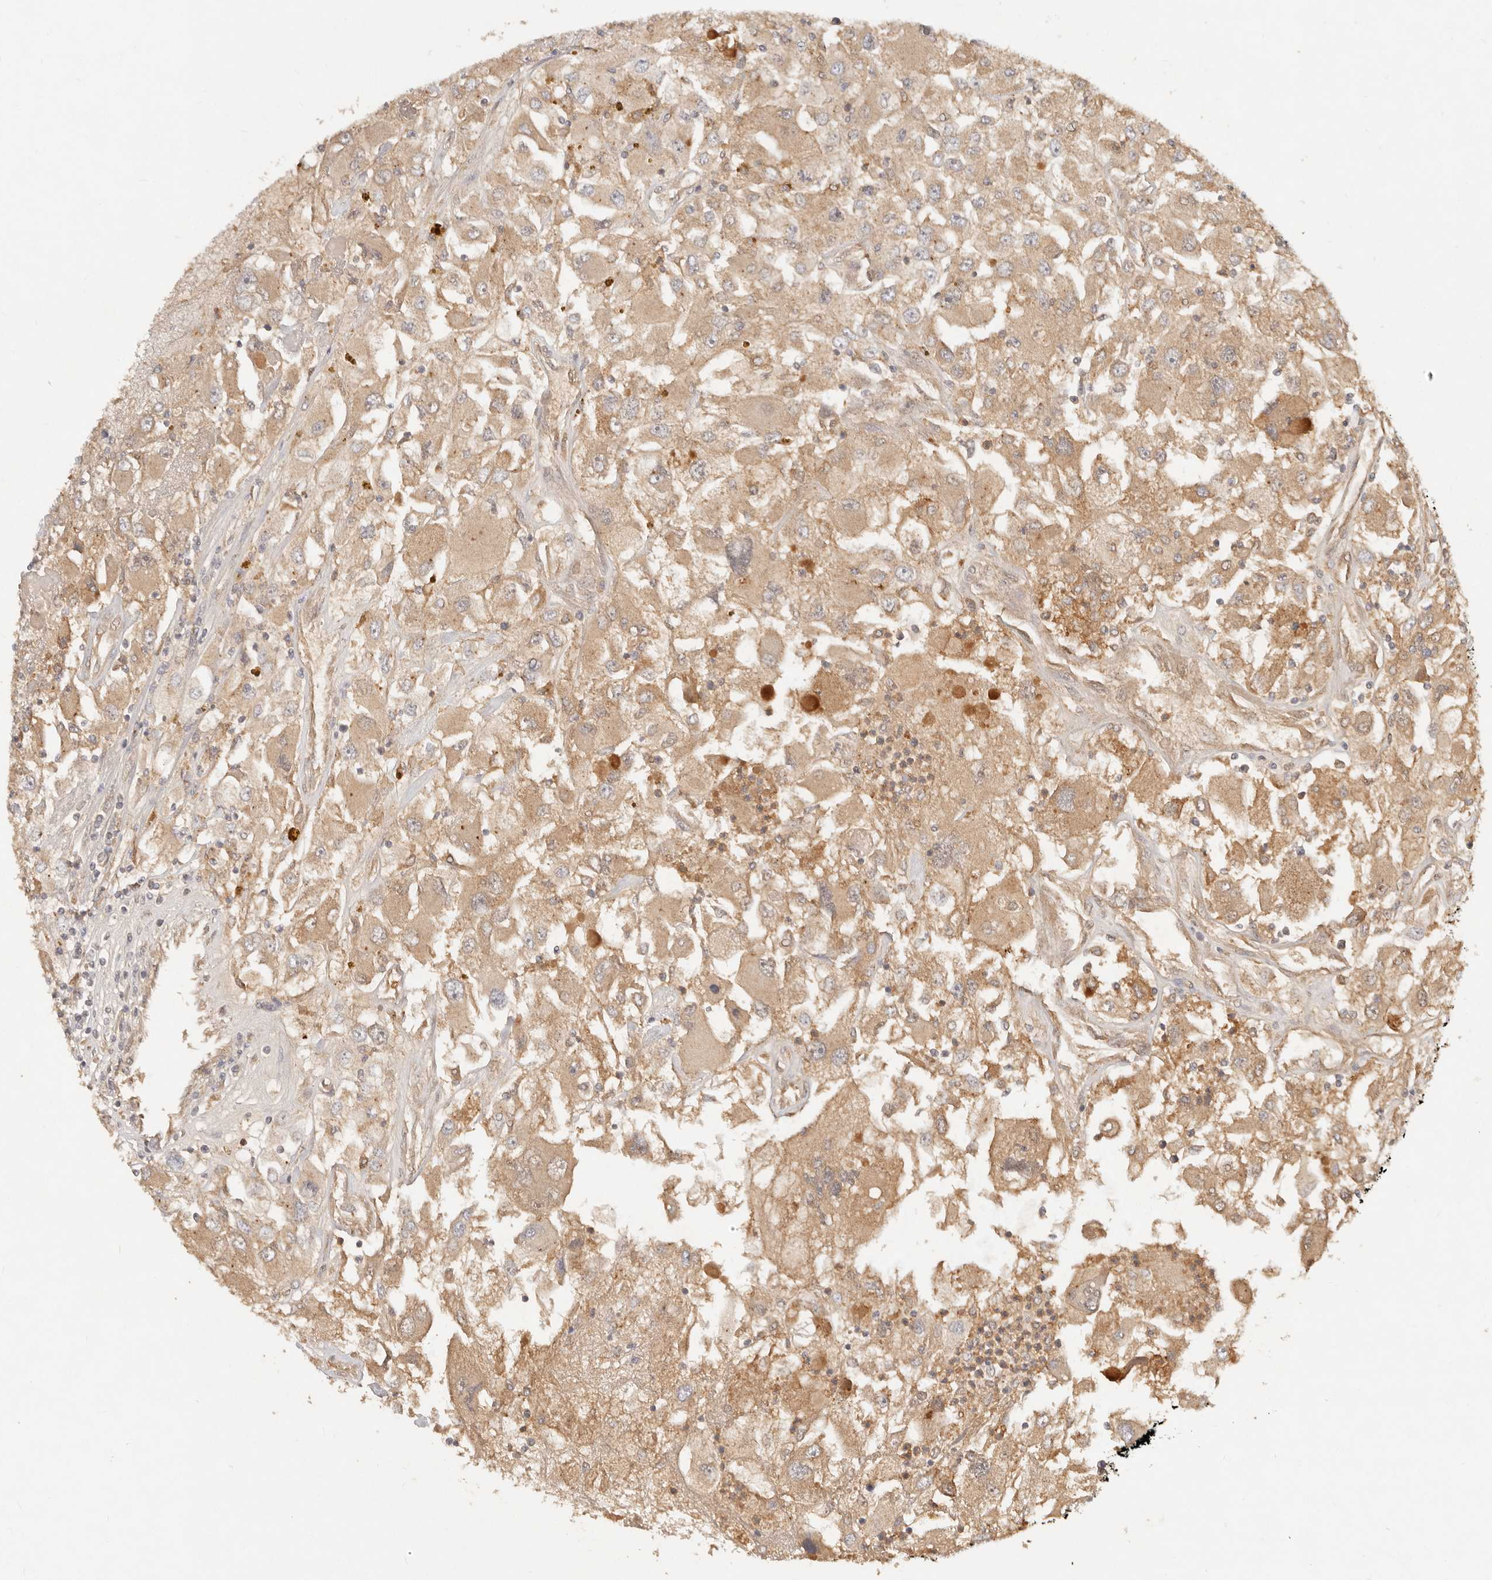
{"staining": {"intensity": "moderate", "quantity": ">75%", "location": "cytoplasmic/membranous"}, "tissue": "renal cancer", "cell_type": "Tumor cells", "image_type": "cancer", "snomed": [{"axis": "morphology", "description": "Adenocarcinoma, NOS"}, {"axis": "topography", "description": "Kidney"}], "caption": "Protein expression analysis of human renal cancer reveals moderate cytoplasmic/membranous staining in about >75% of tumor cells.", "gene": "FREM2", "patient": {"sex": "female", "age": 52}}